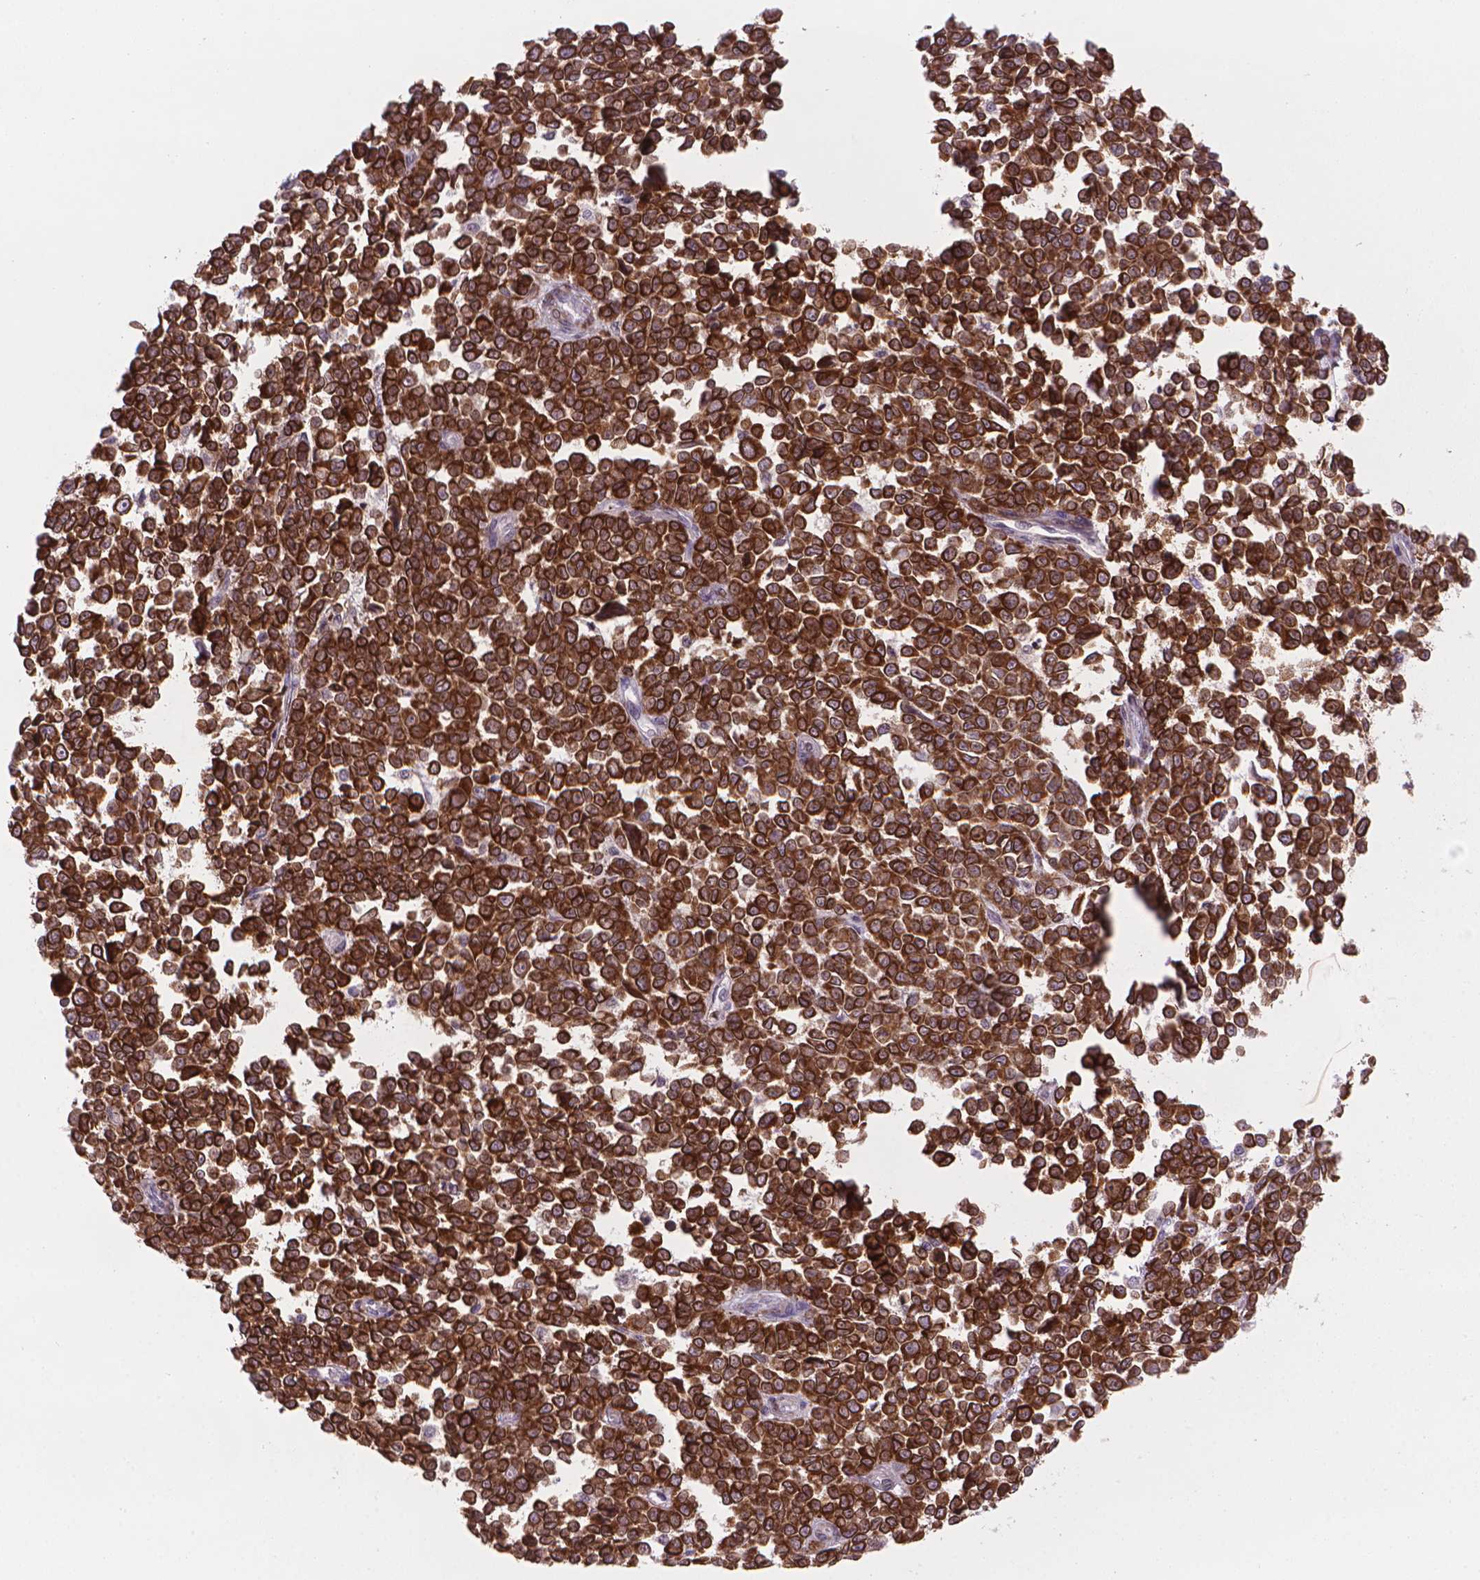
{"staining": {"intensity": "strong", "quantity": ">75%", "location": "cytoplasmic/membranous"}, "tissue": "melanoma", "cell_type": "Tumor cells", "image_type": "cancer", "snomed": [{"axis": "morphology", "description": "Malignant melanoma, NOS"}, {"axis": "topography", "description": "Skin"}], "caption": "This is an image of immunohistochemistry (IHC) staining of melanoma, which shows strong positivity in the cytoplasmic/membranous of tumor cells.", "gene": "BCL2", "patient": {"sex": "female", "age": 95}}